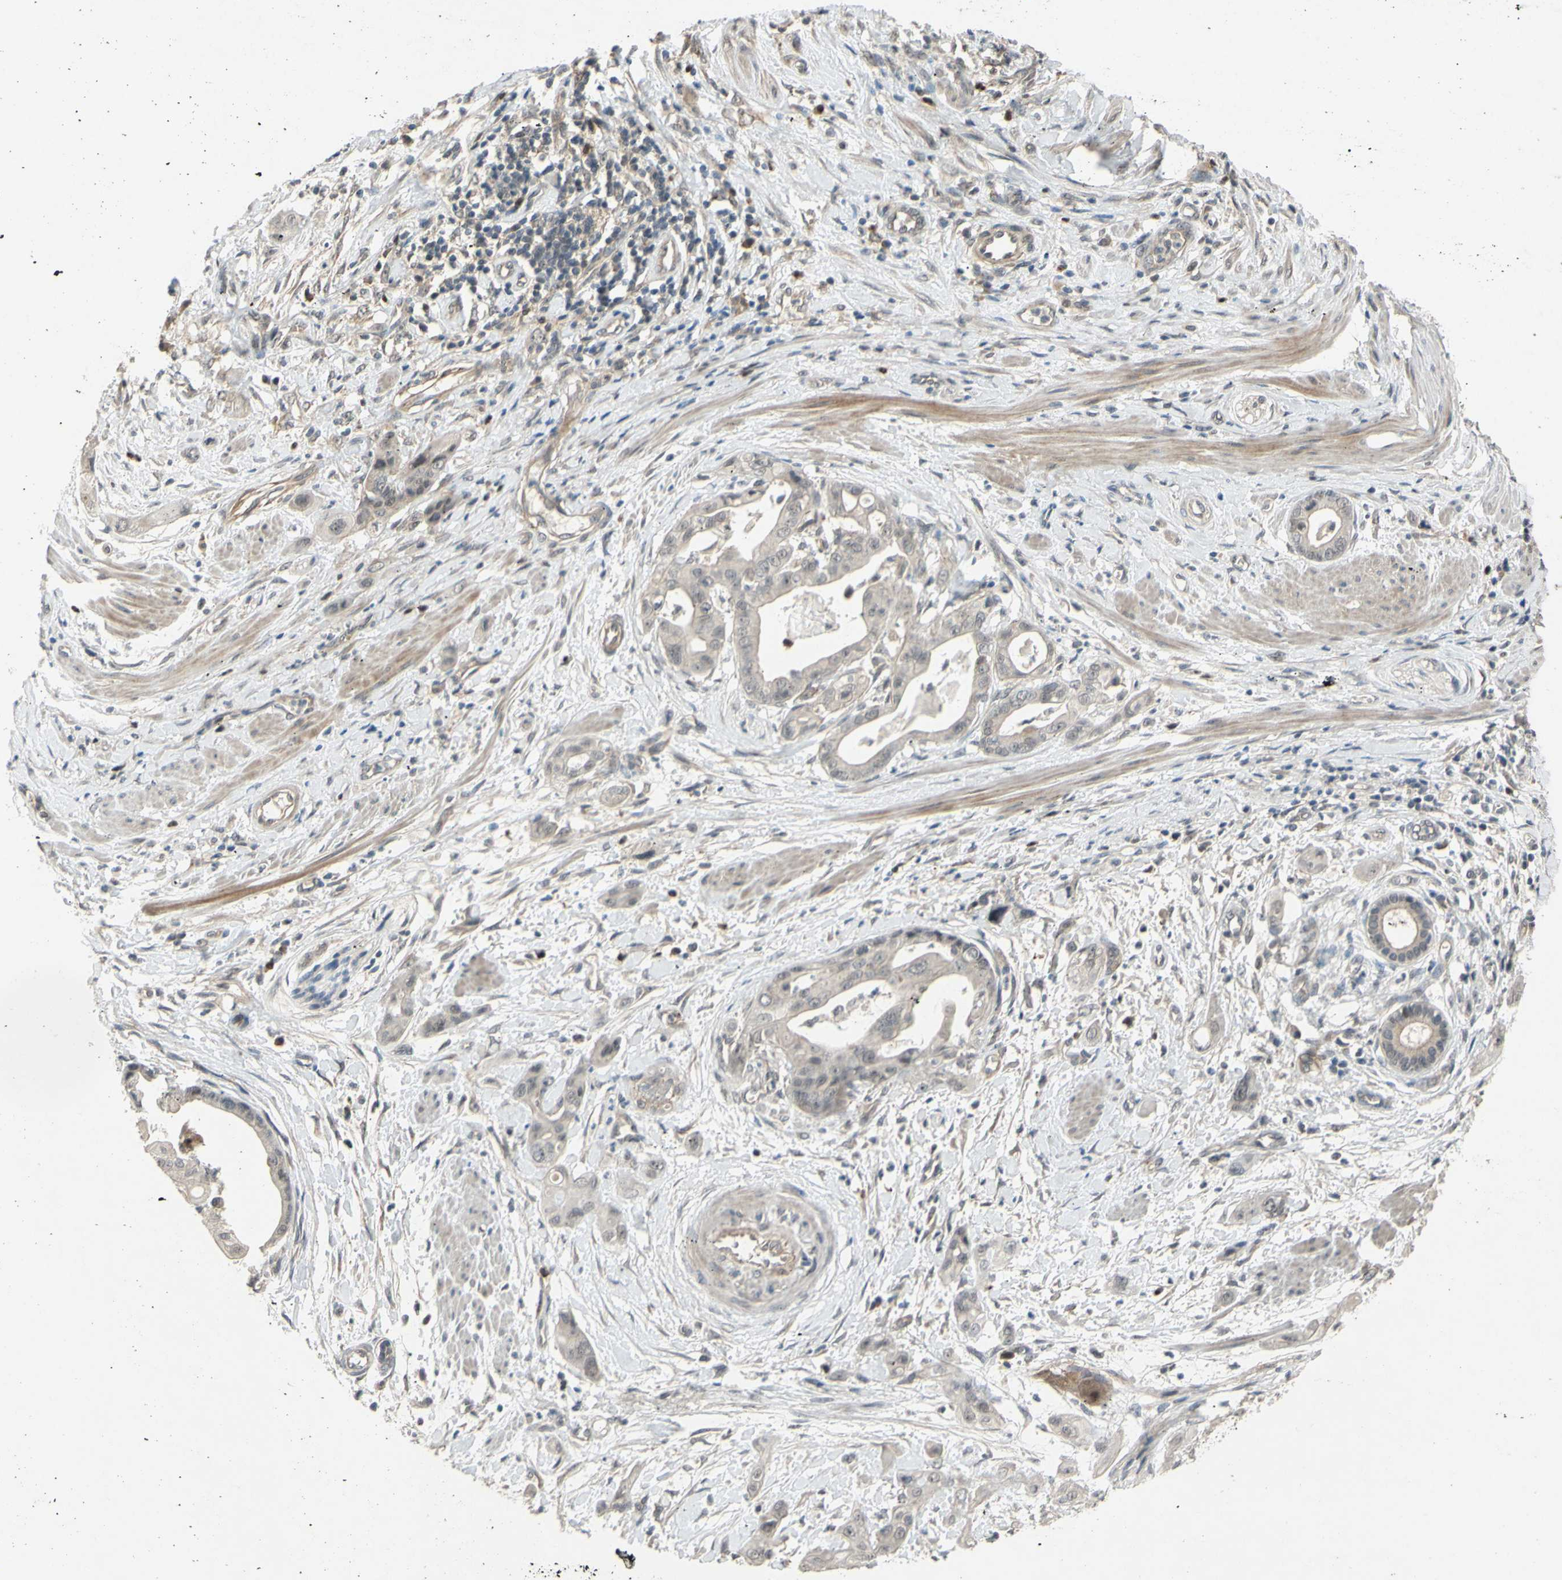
{"staining": {"intensity": "weak", "quantity": ">75%", "location": "cytoplasmic/membranous"}, "tissue": "pancreatic cancer", "cell_type": "Tumor cells", "image_type": "cancer", "snomed": [{"axis": "morphology", "description": "Adenocarcinoma, NOS"}, {"axis": "topography", "description": "Pancreas"}], "caption": "Immunohistochemistry of human pancreatic cancer (adenocarcinoma) exhibits low levels of weak cytoplasmic/membranous positivity in approximately >75% of tumor cells.", "gene": "ALK", "patient": {"sex": "female", "age": 75}}